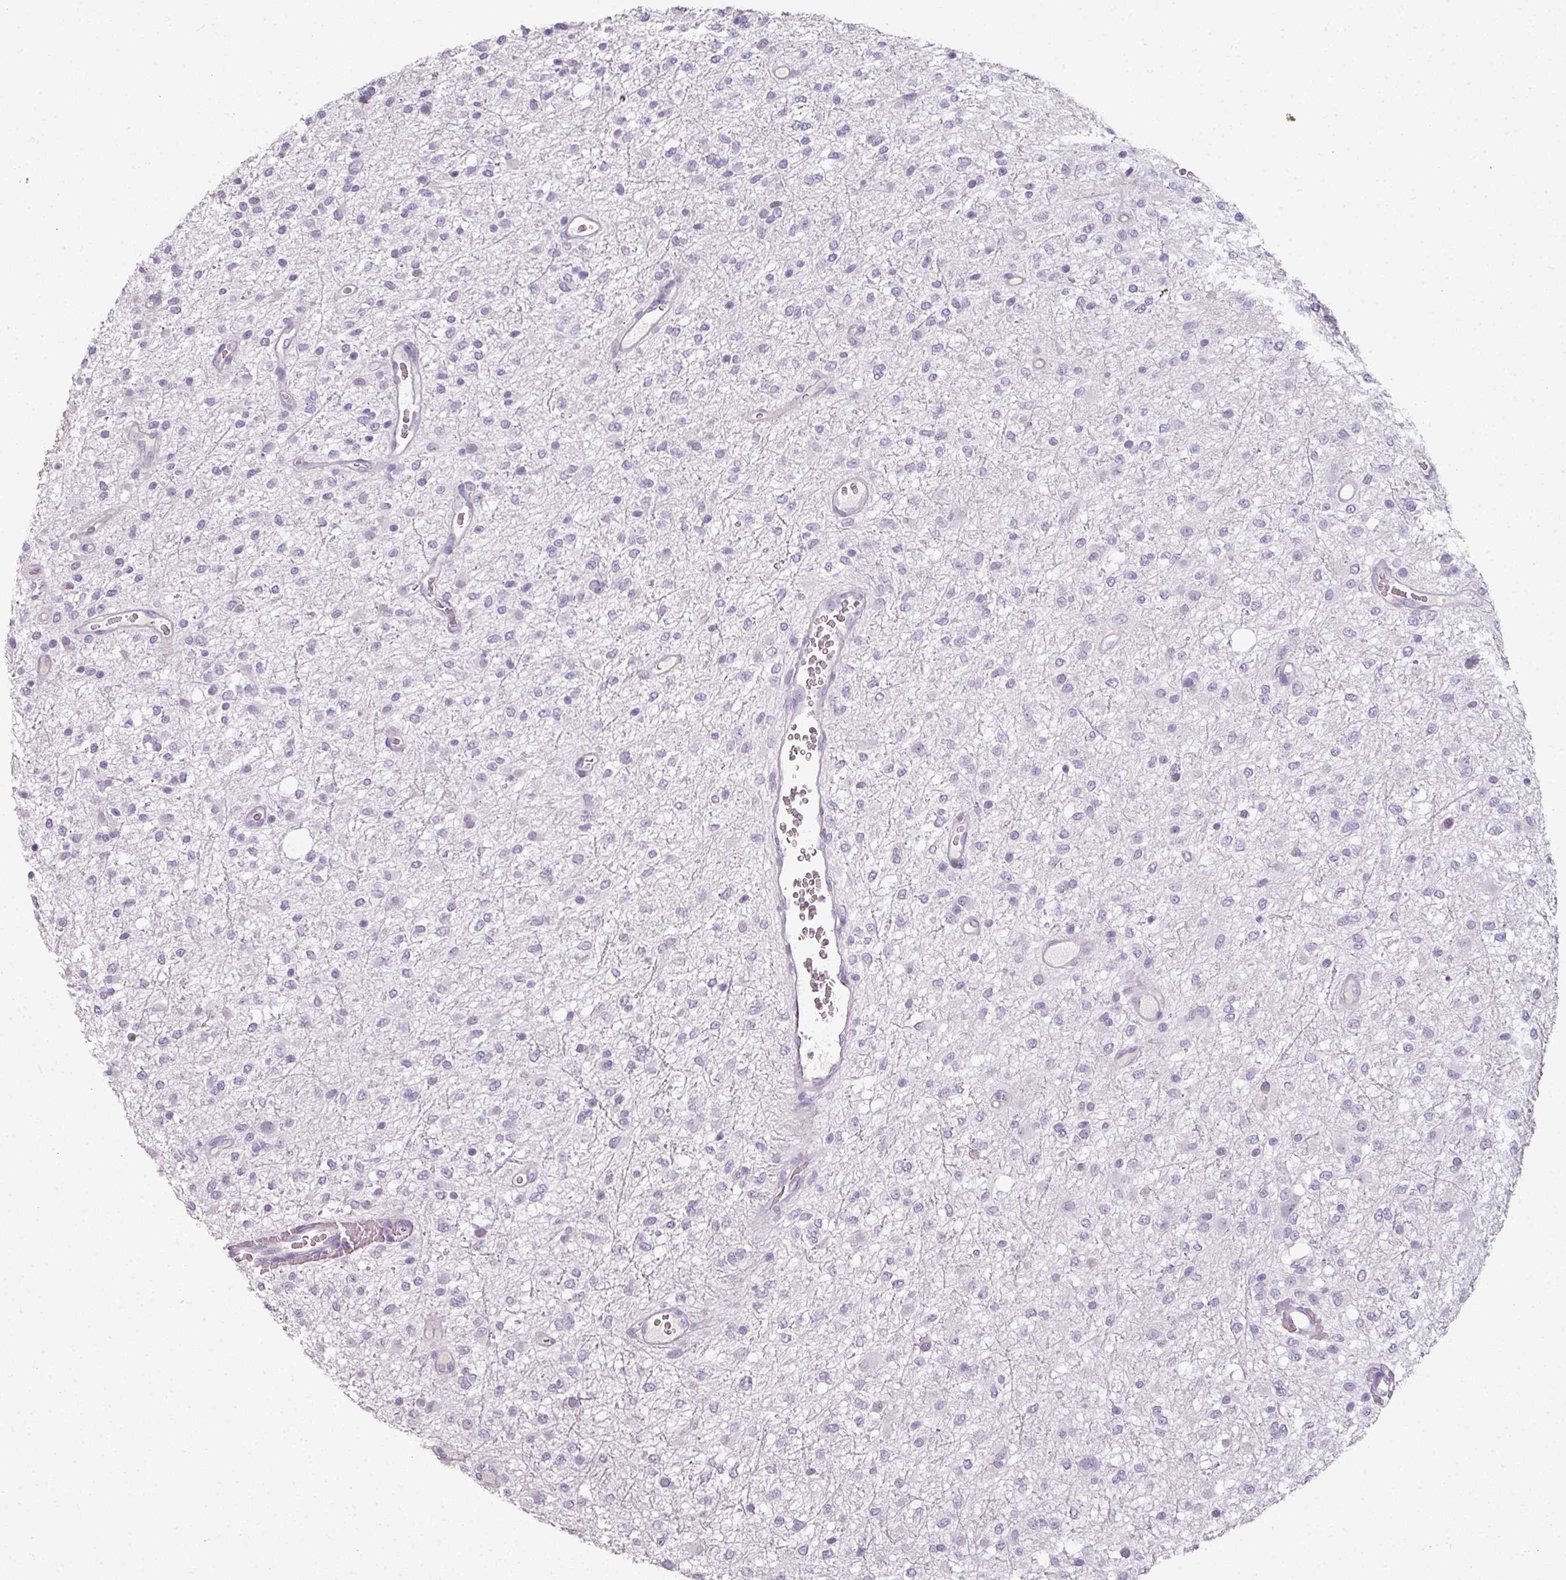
{"staining": {"intensity": "negative", "quantity": "none", "location": "none"}, "tissue": "glioma", "cell_type": "Tumor cells", "image_type": "cancer", "snomed": [{"axis": "morphology", "description": "Glioma, malignant, Low grade"}, {"axis": "topography", "description": "Cerebellum"}], "caption": "DAB immunohistochemical staining of human malignant glioma (low-grade) demonstrates no significant expression in tumor cells. (DAB IHC visualized using brightfield microscopy, high magnification).", "gene": "GTF2H3", "patient": {"sex": "female", "age": 5}}